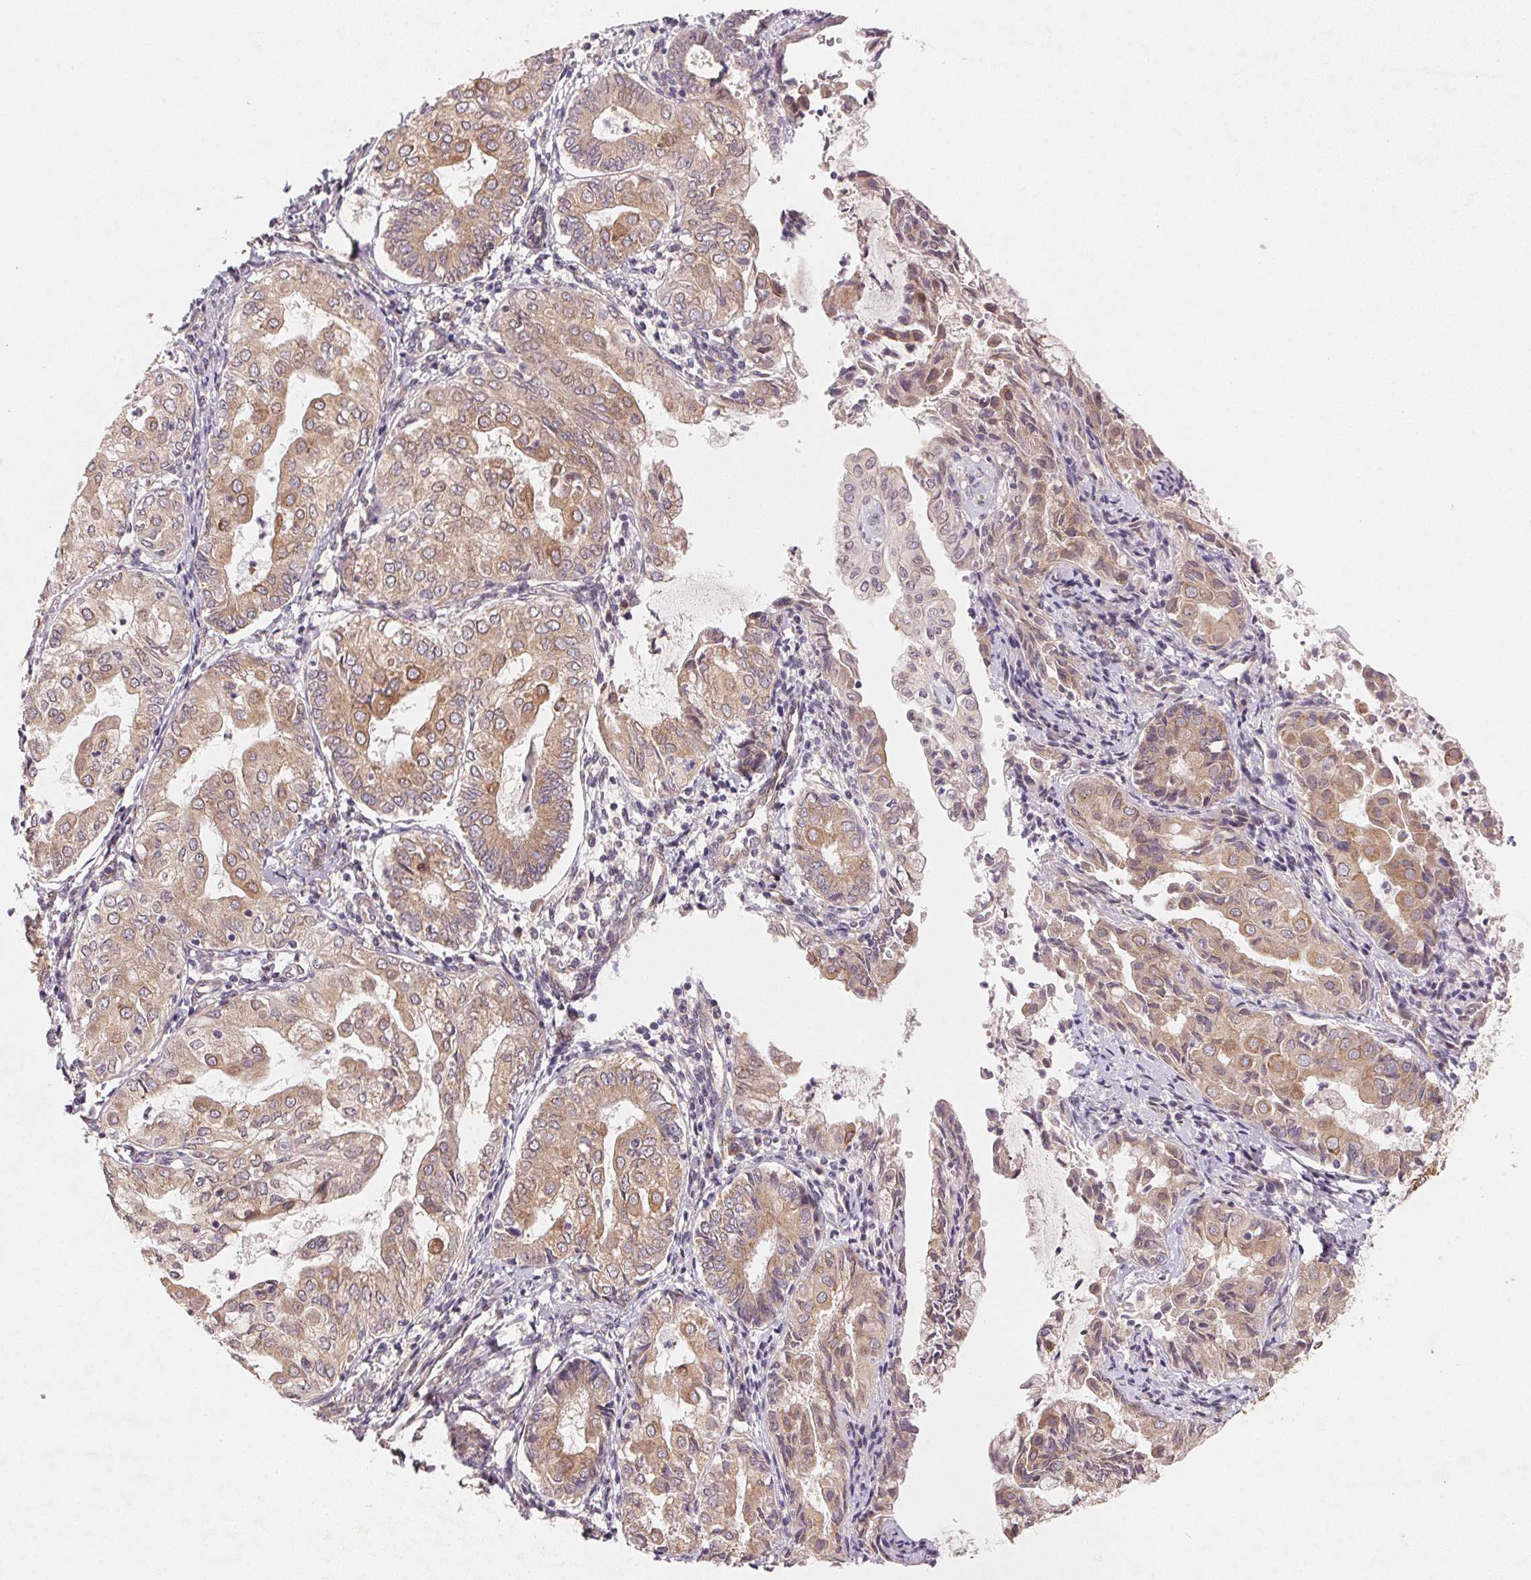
{"staining": {"intensity": "weak", "quantity": "25%-75%", "location": "cytoplasmic/membranous"}, "tissue": "endometrial cancer", "cell_type": "Tumor cells", "image_type": "cancer", "snomed": [{"axis": "morphology", "description": "Adenocarcinoma, NOS"}, {"axis": "topography", "description": "Endometrium"}], "caption": "Human endometrial cancer stained for a protein (brown) demonstrates weak cytoplasmic/membranous positive staining in approximately 25%-75% of tumor cells.", "gene": "EI24", "patient": {"sex": "female", "age": 68}}